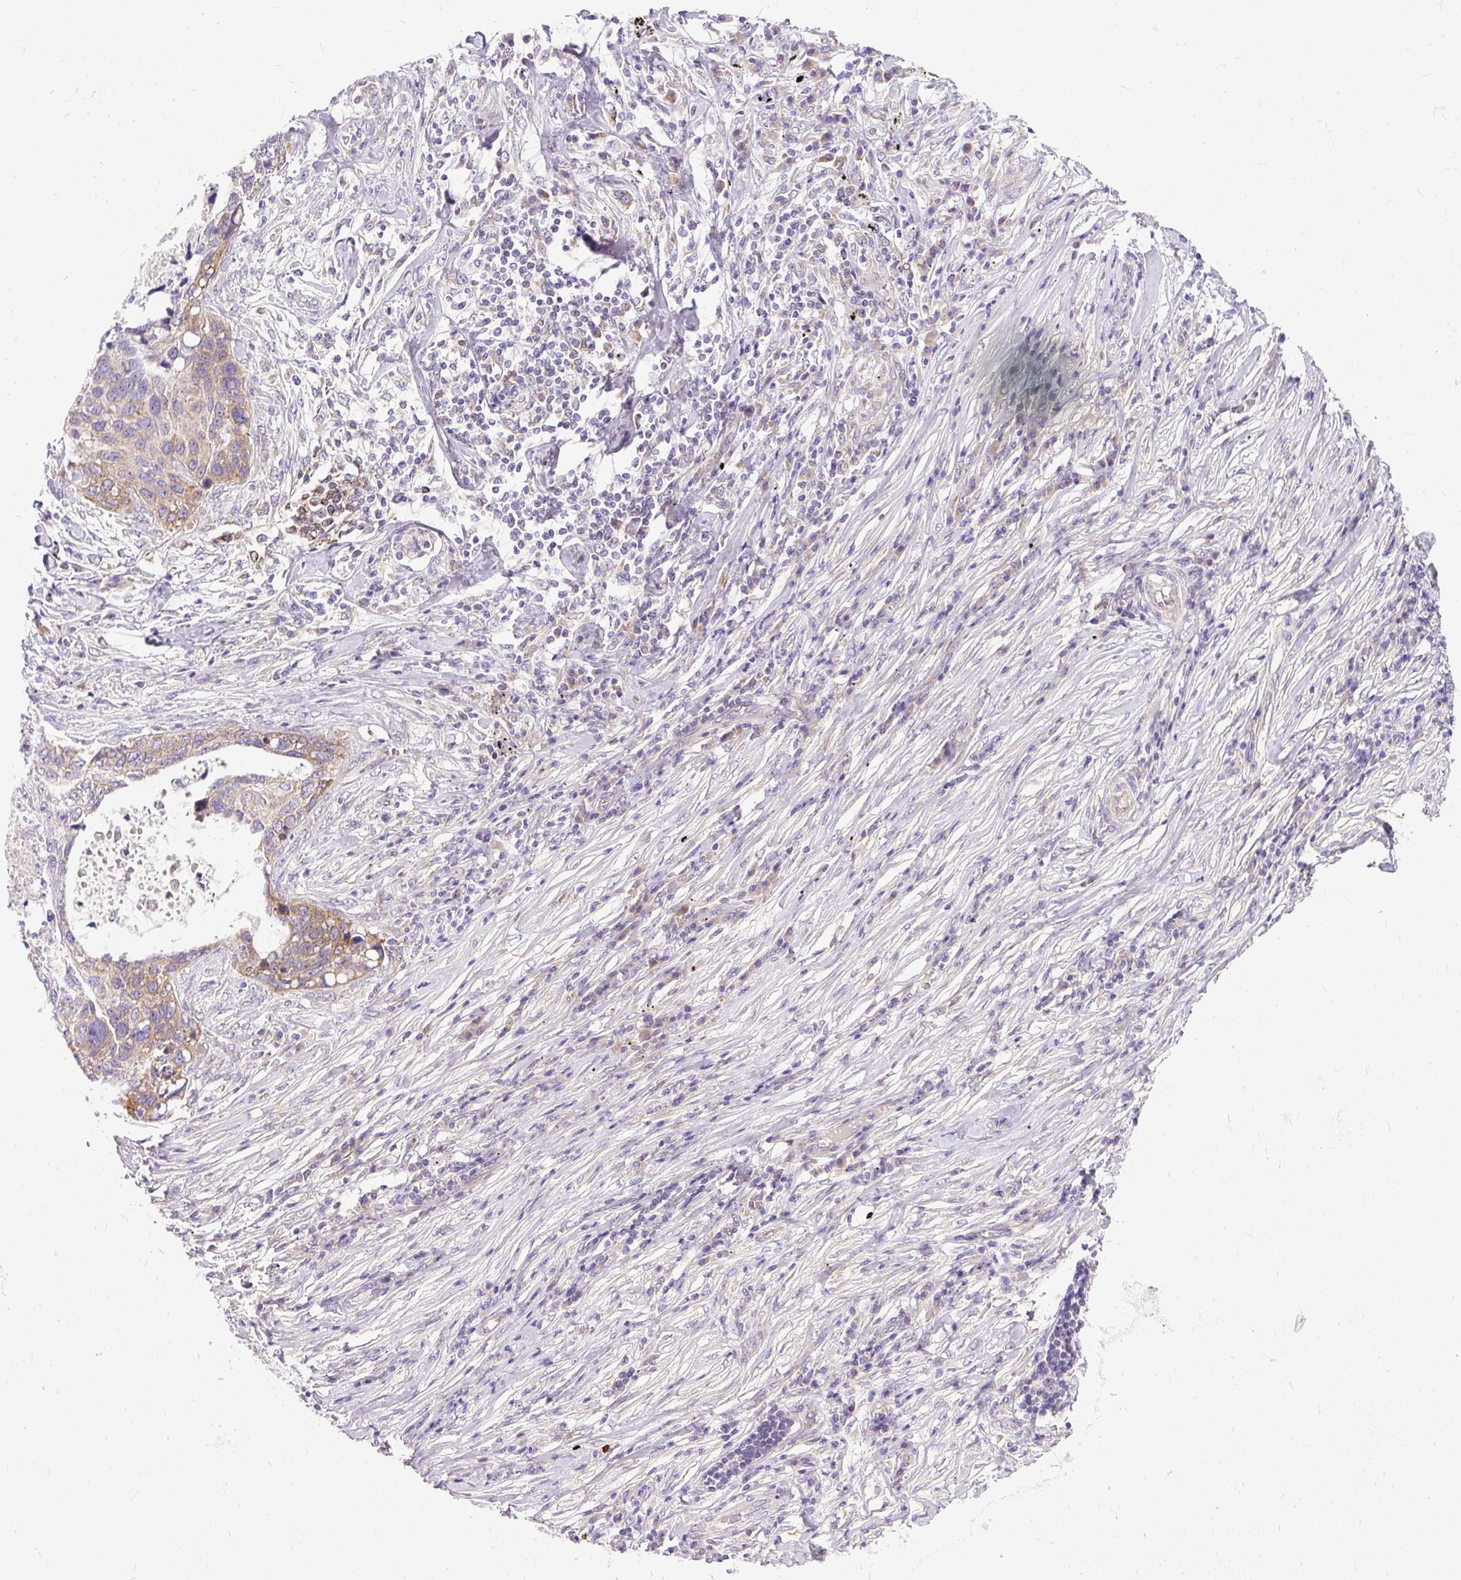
{"staining": {"intensity": "moderate", "quantity": "25%-75%", "location": "cytoplasmic/membranous"}, "tissue": "lung cancer", "cell_type": "Tumor cells", "image_type": "cancer", "snomed": [{"axis": "morphology", "description": "Squamous cell carcinoma, NOS"}, {"axis": "topography", "description": "Lung"}], "caption": "DAB (3,3'-diaminobenzidine) immunohistochemical staining of lung squamous cell carcinoma shows moderate cytoplasmic/membranous protein staining in approximately 25%-75% of tumor cells.", "gene": "AMFR", "patient": {"sex": "female", "age": 63}}